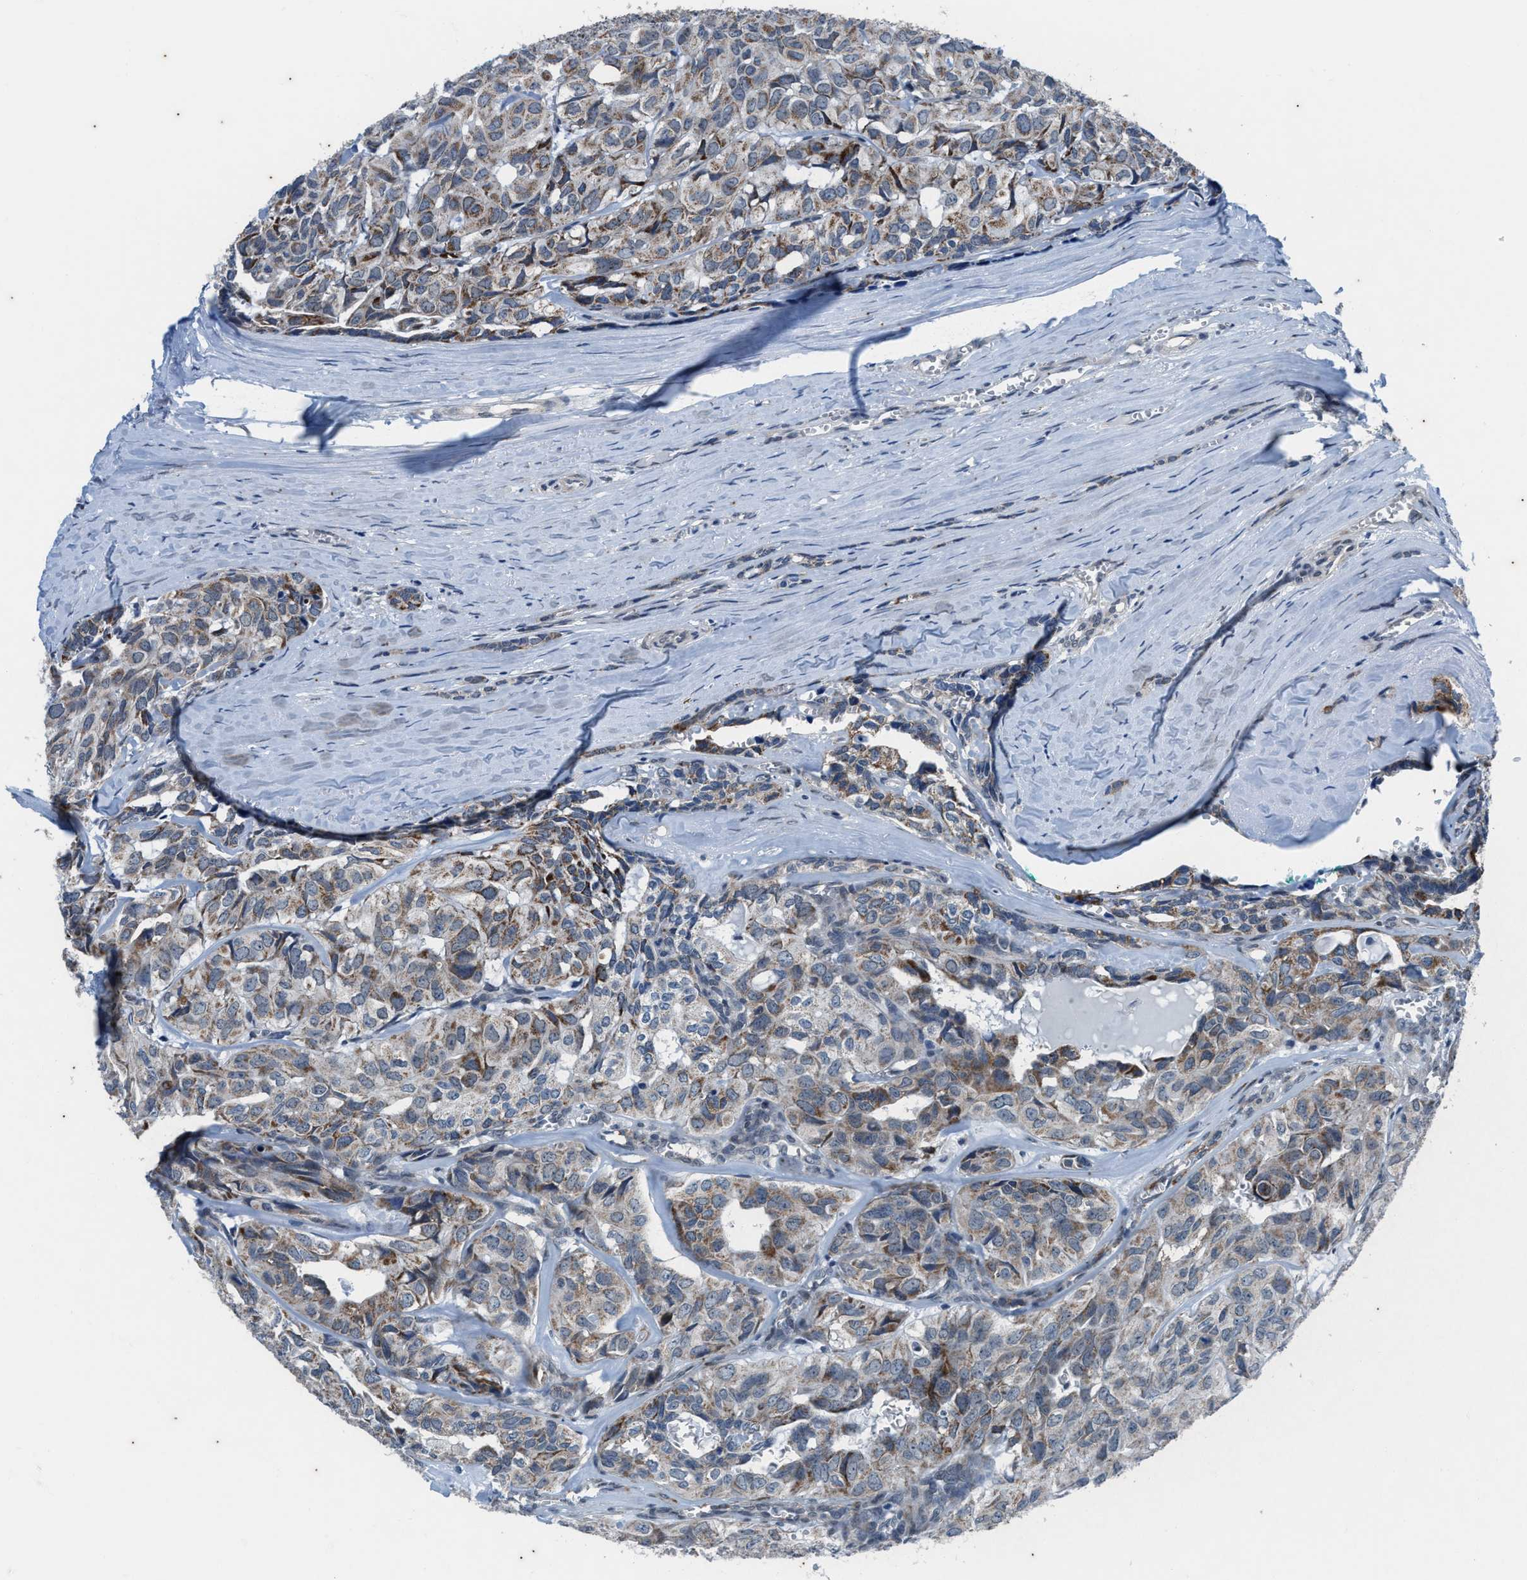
{"staining": {"intensity": "moderate", "quantity": "25%-75%", "location": "cytoplasmic/membranous"}, "tissue": "head and neck cancer", "cell_type": "Tumor cells", "image_type": "cancer", "snomed": [{"axis": "morphology", "description": "Adenocarcinoma, NOS"}, {"axis": "topography", "description": "Salivary gland, NOS"}, {"axis": "topography", "description": "Head-Neck"}], "caption": "DAB (3,3'-diaminobenzidine) immunohistochemical staining of head and neck cancer shows moderate cytoplasmic/membranous protein staining in about 25%-75% of tumor cells.", "gene": "KIF24", "patient": {"sex": "female", "age": 76}}